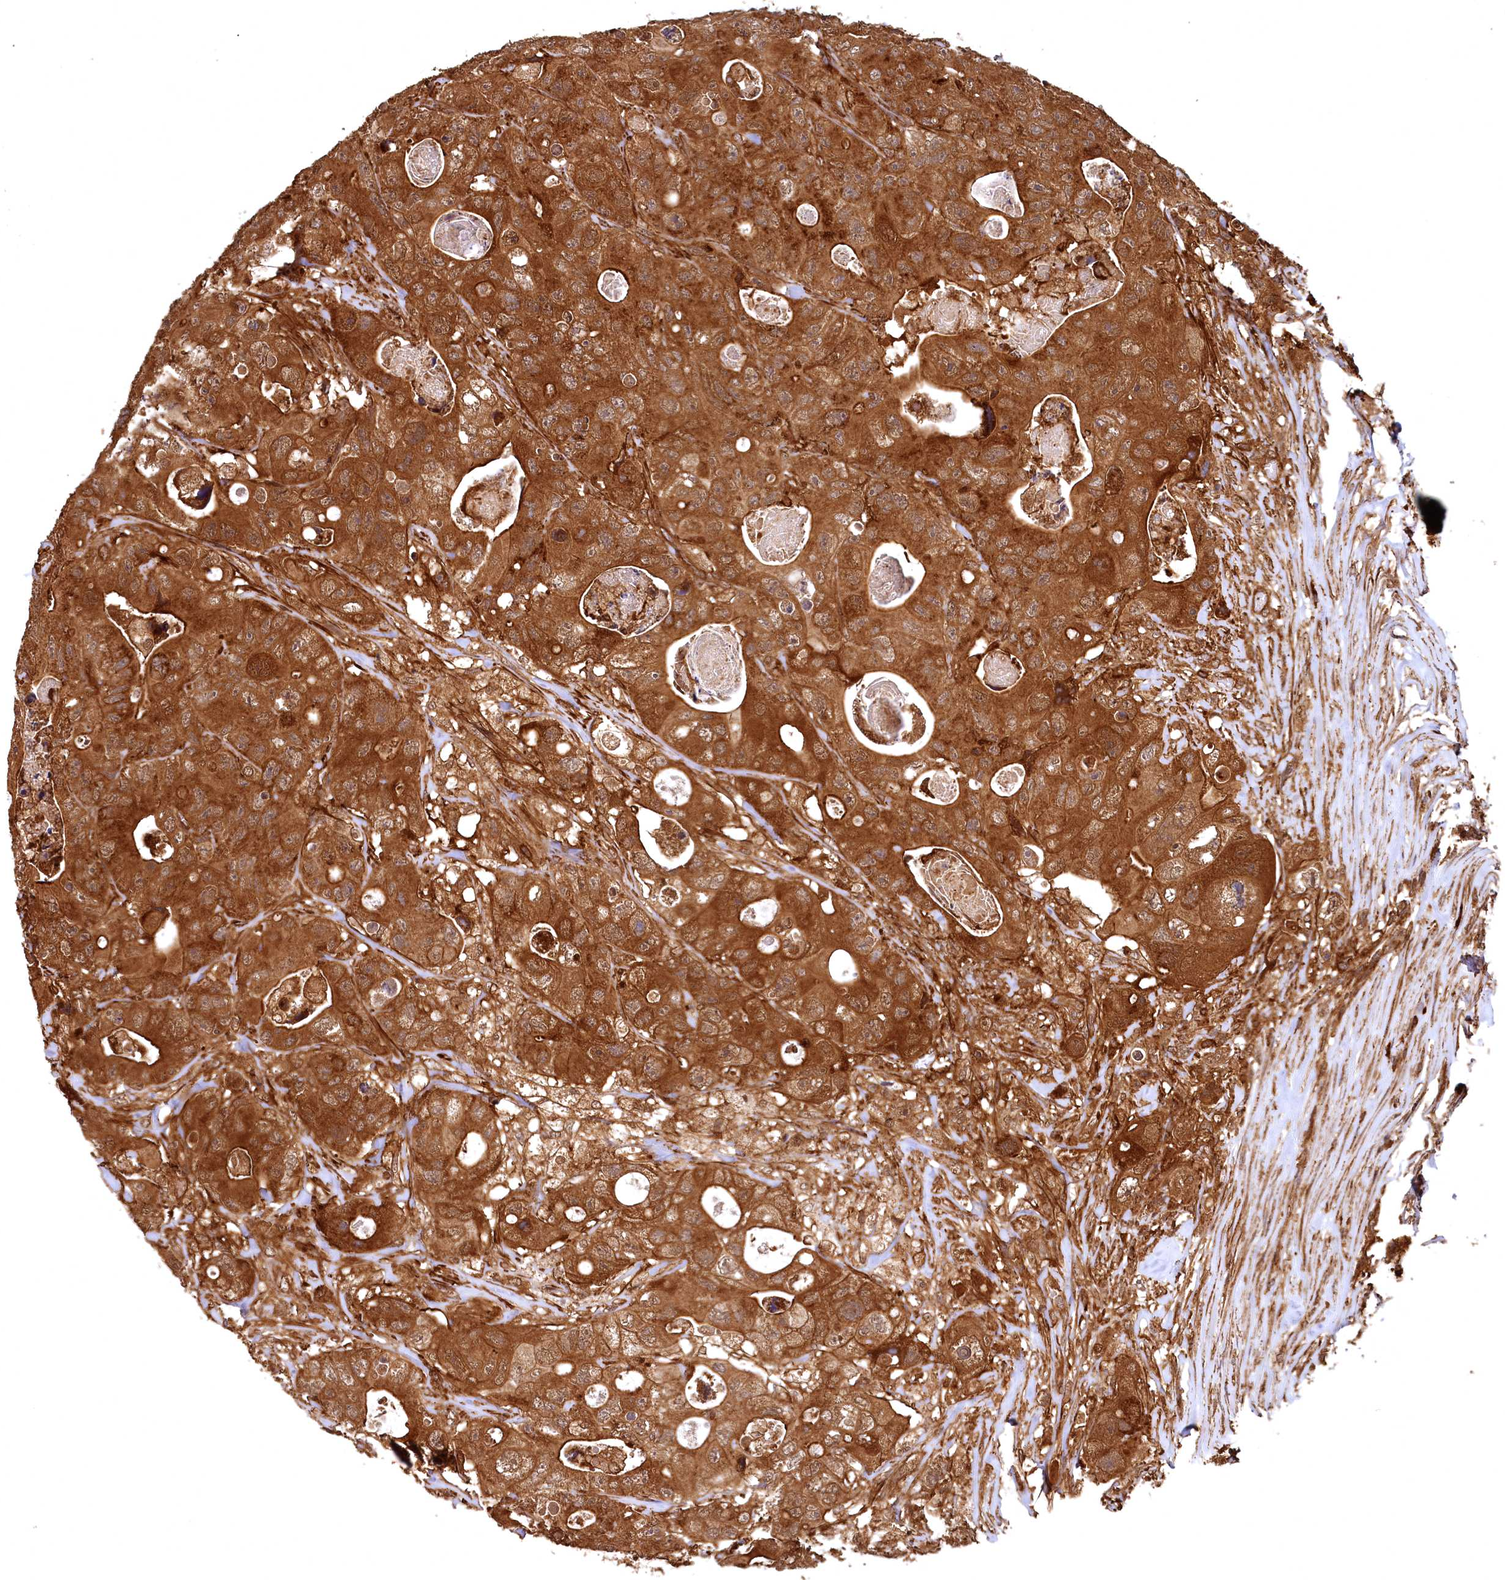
{"staining": {"intensity": "strong", "quantity": ">75%", "location": "cytoplasmic/membranous"}, "tissue": "colorectal cancer", "cell_type": "Tumor cells", "image_type": "cancer", "snomed": [{"axis": "morphology", "description": "Adenocarcinoma, NOS"}, {"axis": "topography", "description": "Colon"}], "caption": "High-magnification brightfield microscopy of colorectal adenocarcinoma stained with DAB (brown) and counterstained with hematoxylin (blue). tumor cells exhibit strong cytoplasmic/membranous positivity is appreciated in approximately>75% of cells.", "gene": "STUB1", "patient": {"sex": "female", "age": 46}}